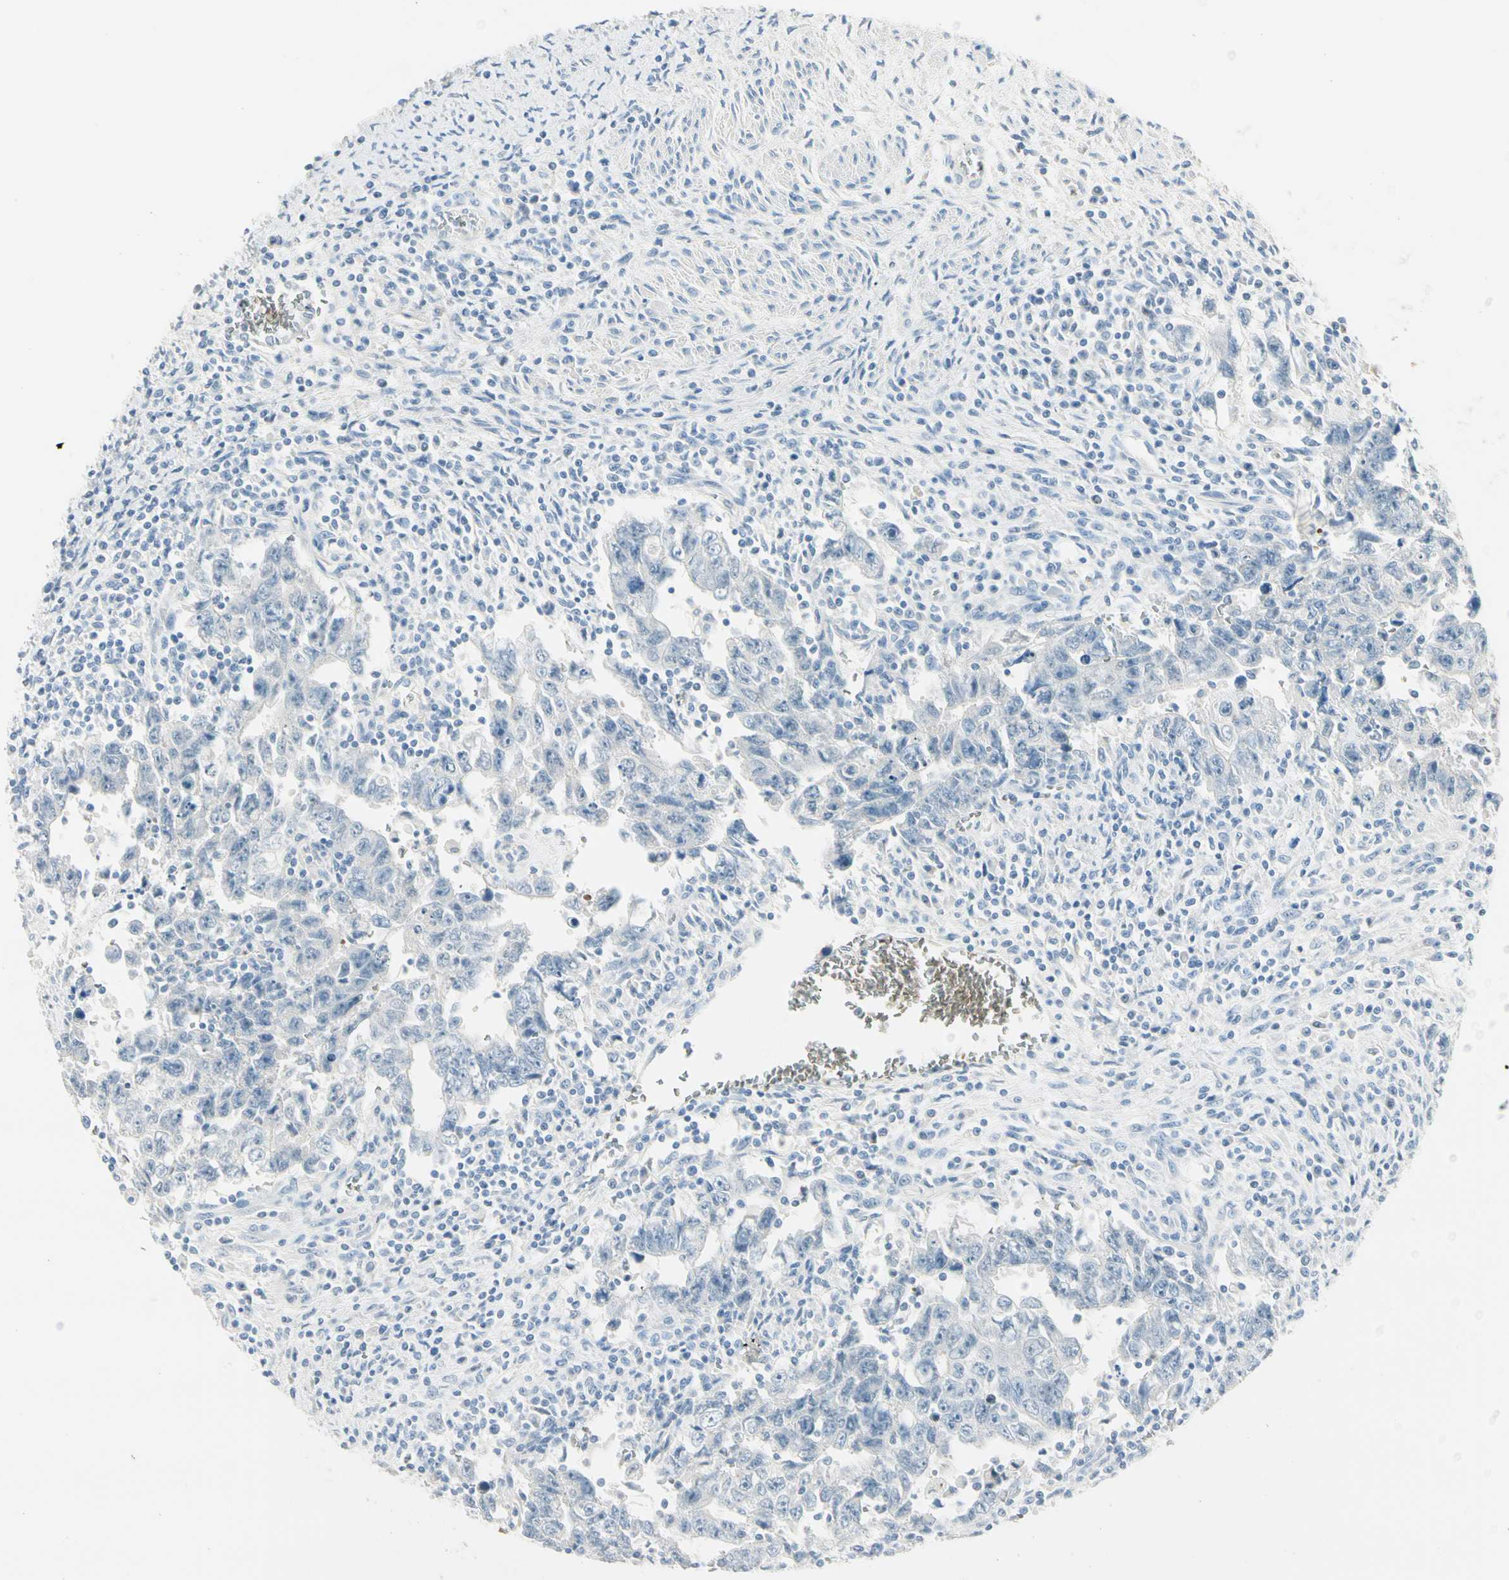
{"staining": {"intensity": "negative", "quantity": "none", "location": "none"}, "tissue": "testis cancer", "cell_type": "Tumor cells", "image_type": "cancer", "snomed": [{"axis": "morphology", "description": "Carcinoma, Embryonal, NOS"}, {"axis": "topography", "description": "Testis"}], "caption": "This is a micrograph of immunohistochemistry (IHC) staining of testis cancer (embryonal carcinoma), which shows no staining in tumor cells.", "gene": "CA1", "patient": {"sex": "male", "age": 28}}